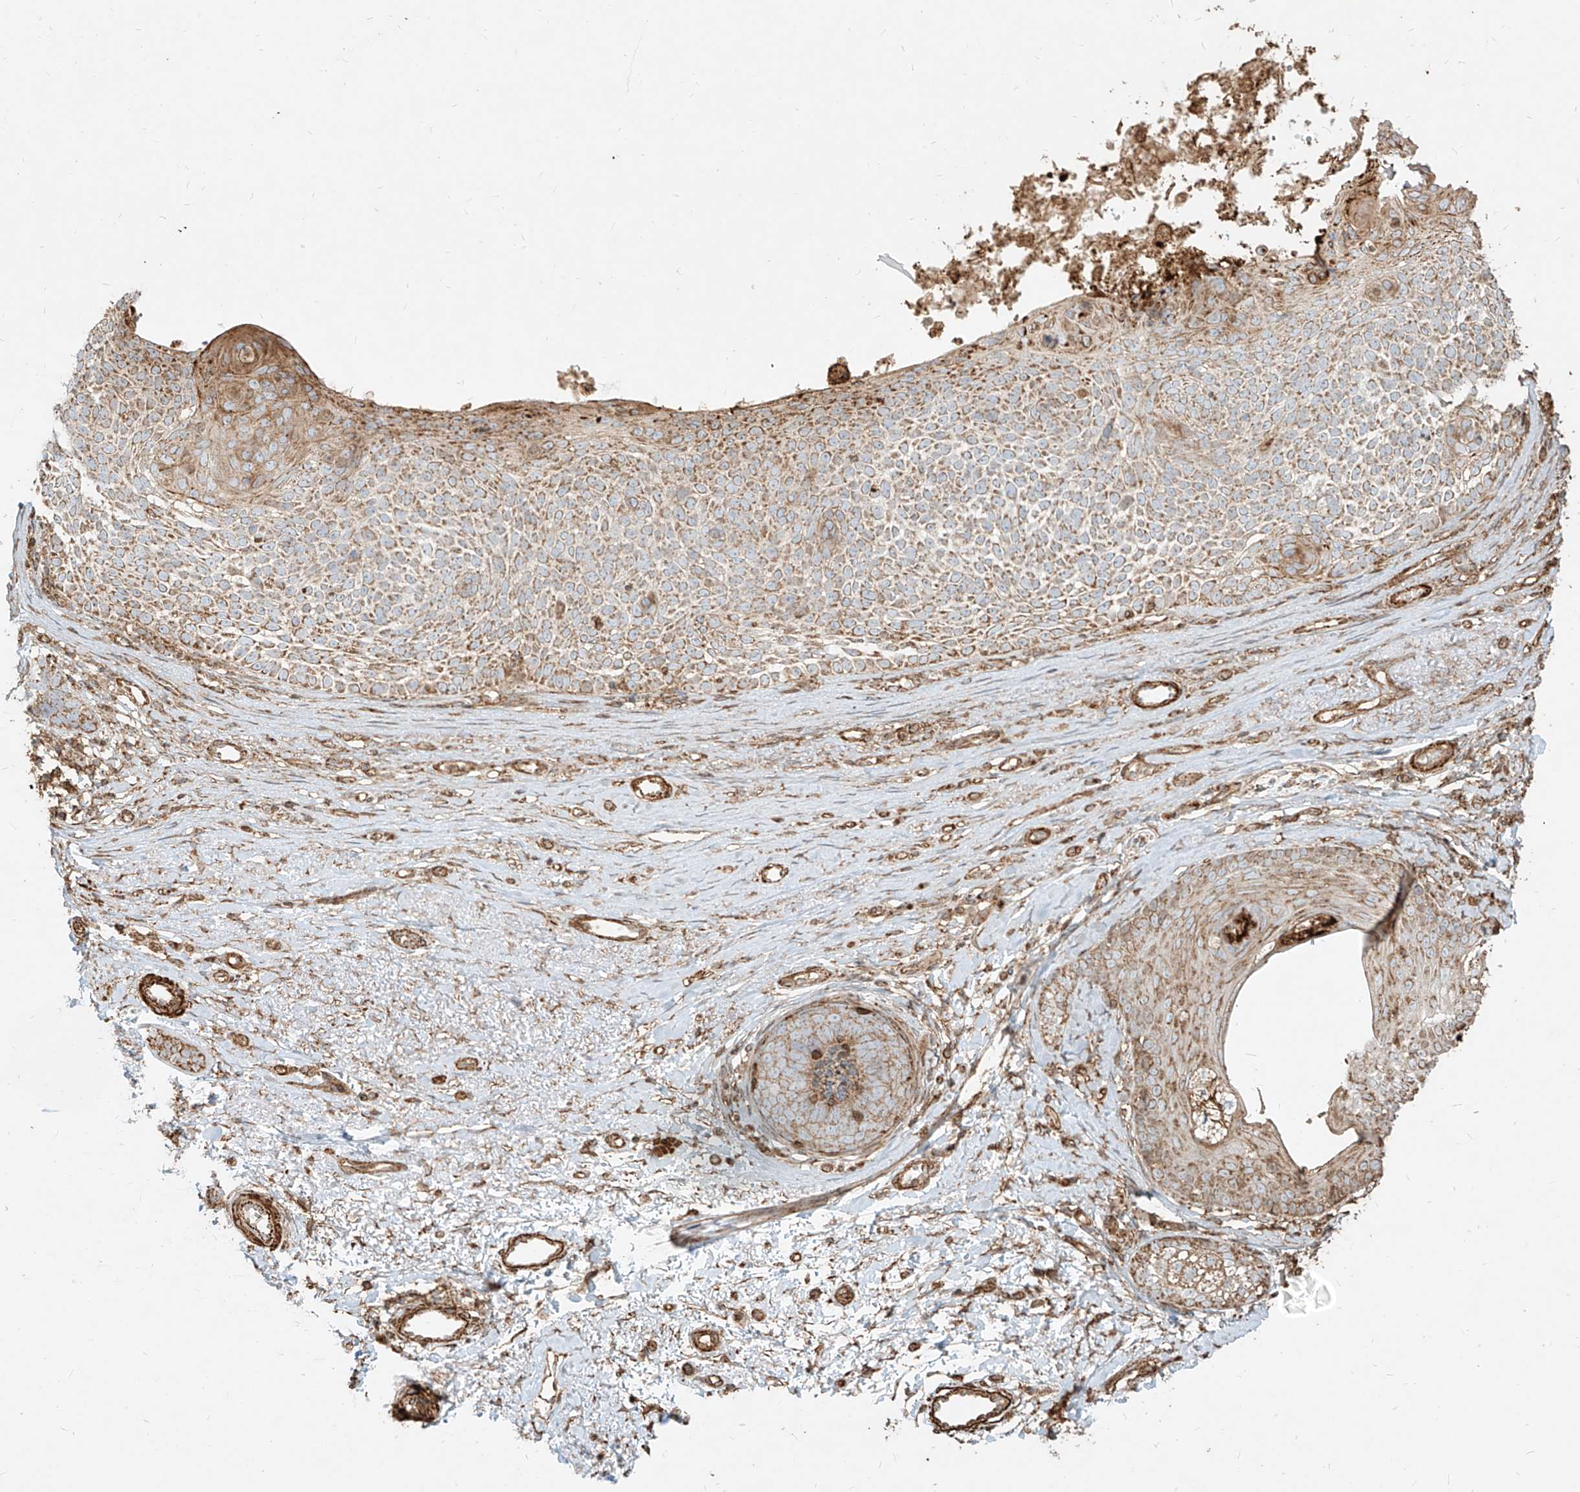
{"staining": {"intensity": "weak", "quantity": "25%-75%", "location": "cytoplasmic/membranous"}, "tissue": "skin cancer", "cell_type": "Tumor cells", "image_type": "cancer", "snomed": [{"axis": "morphology", "description": "Basal cell carcinoma"}, {"axis": "topography", "description": "Skin"}], "caption": "Brown immunohistochemical staining in skin cancer exhibits weak cytoplasmic/membranous staining in about 25%-75% of tumor cells.", "gene": "MTX2", "patient": {"sex": "female", "age": 81}}